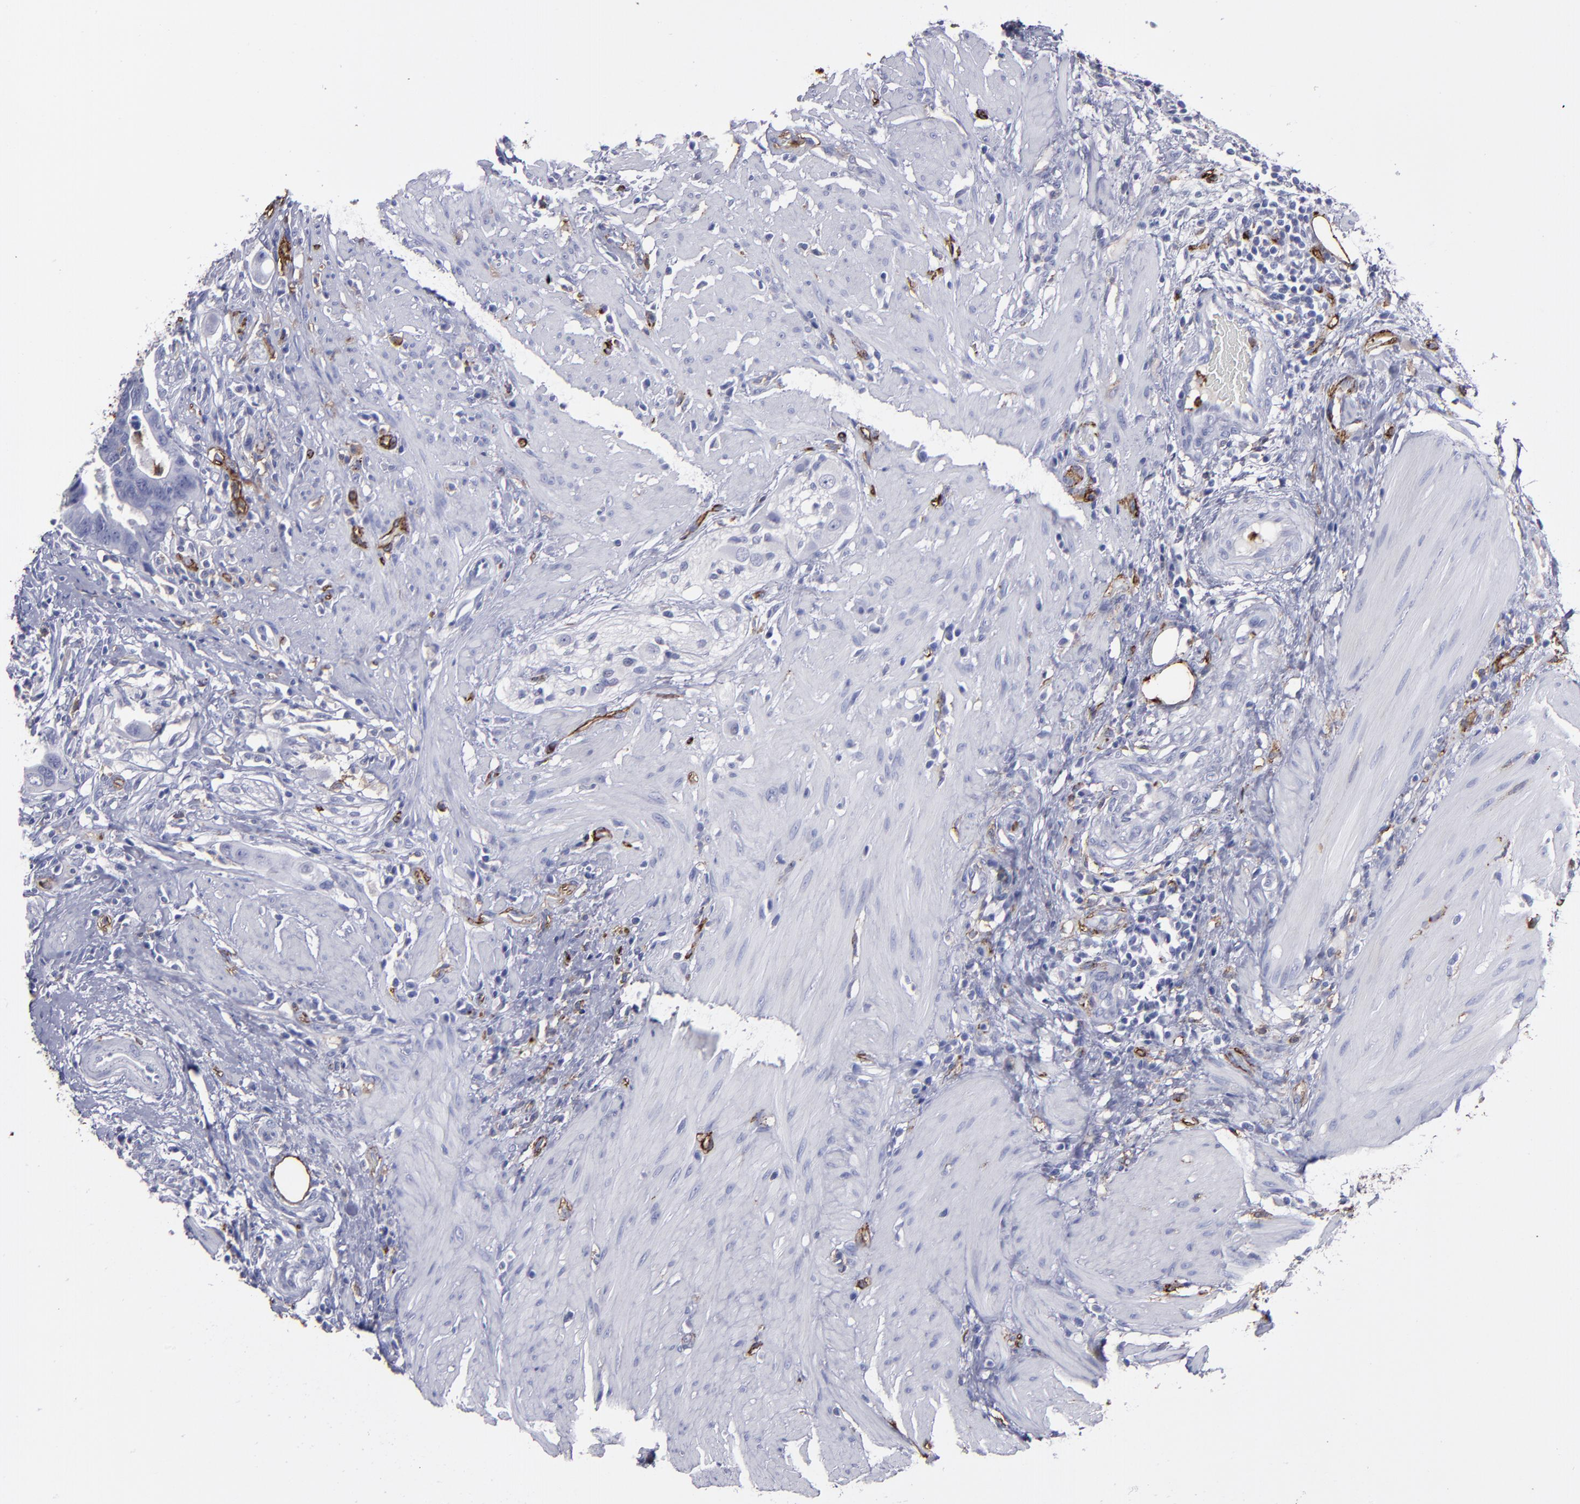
{"staining": {"intensity": "negative", "quantity": "none", "location": "none"}, "tissue": "colorectal cancer", "cell_type": "Tumor cells", "image_type": "cancer", "snomed": [{"axis": "morphology", "description": "Adenocarcinoma, NOS"}, {"axis": "topography", "description": "Rectum"}], "caption": "An image of human colorectal adenocarcinoma is negative for staining in tumor cells.", "gene": "CD36", "patient": {"sex": "male", "age": 53}}